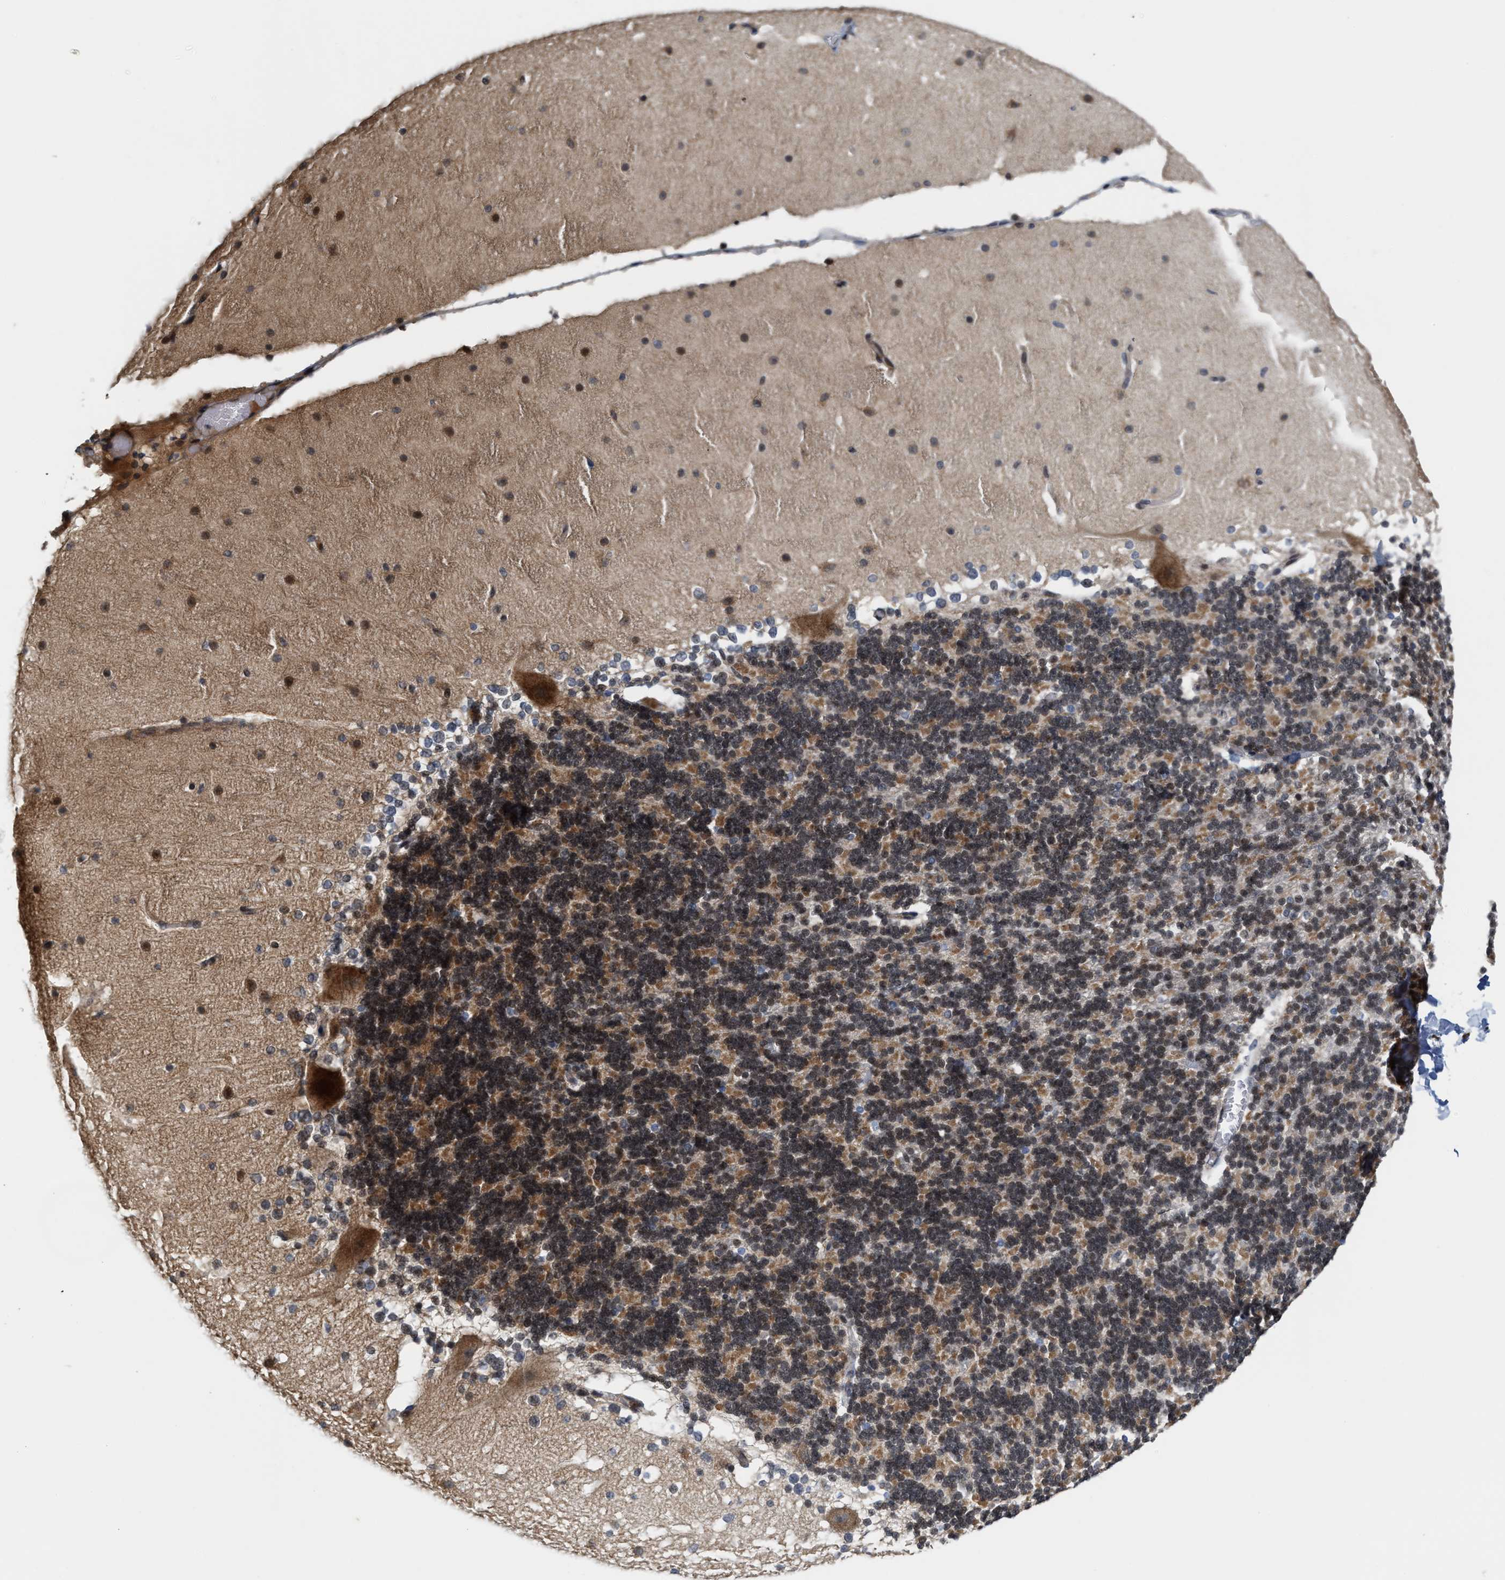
{"staining": {"intensity": "strong", "quantity": "25%-75%", "location": "cytoplasmic/membranous,nuclear"}, "tissue": "cerebellum", "cell_type": "Cells in granular layer", "image_type": "normal", "snomed": [{"axis": "morphology", "description": "Normal tissue, NOS"}, {"axis": "topography", "description": "Cerebellum"}], "caption": "Immunohistochemistry of normal human cerebellum shows high levels of strong cytoplasmic/membranous,nuclear positivity in about 25%-75% of cells in granular layer. (DAB IHC with brightfield microscopy, high magnification).", "gene": "TCF4", "patient": {"sex": "female", "age": 19}}